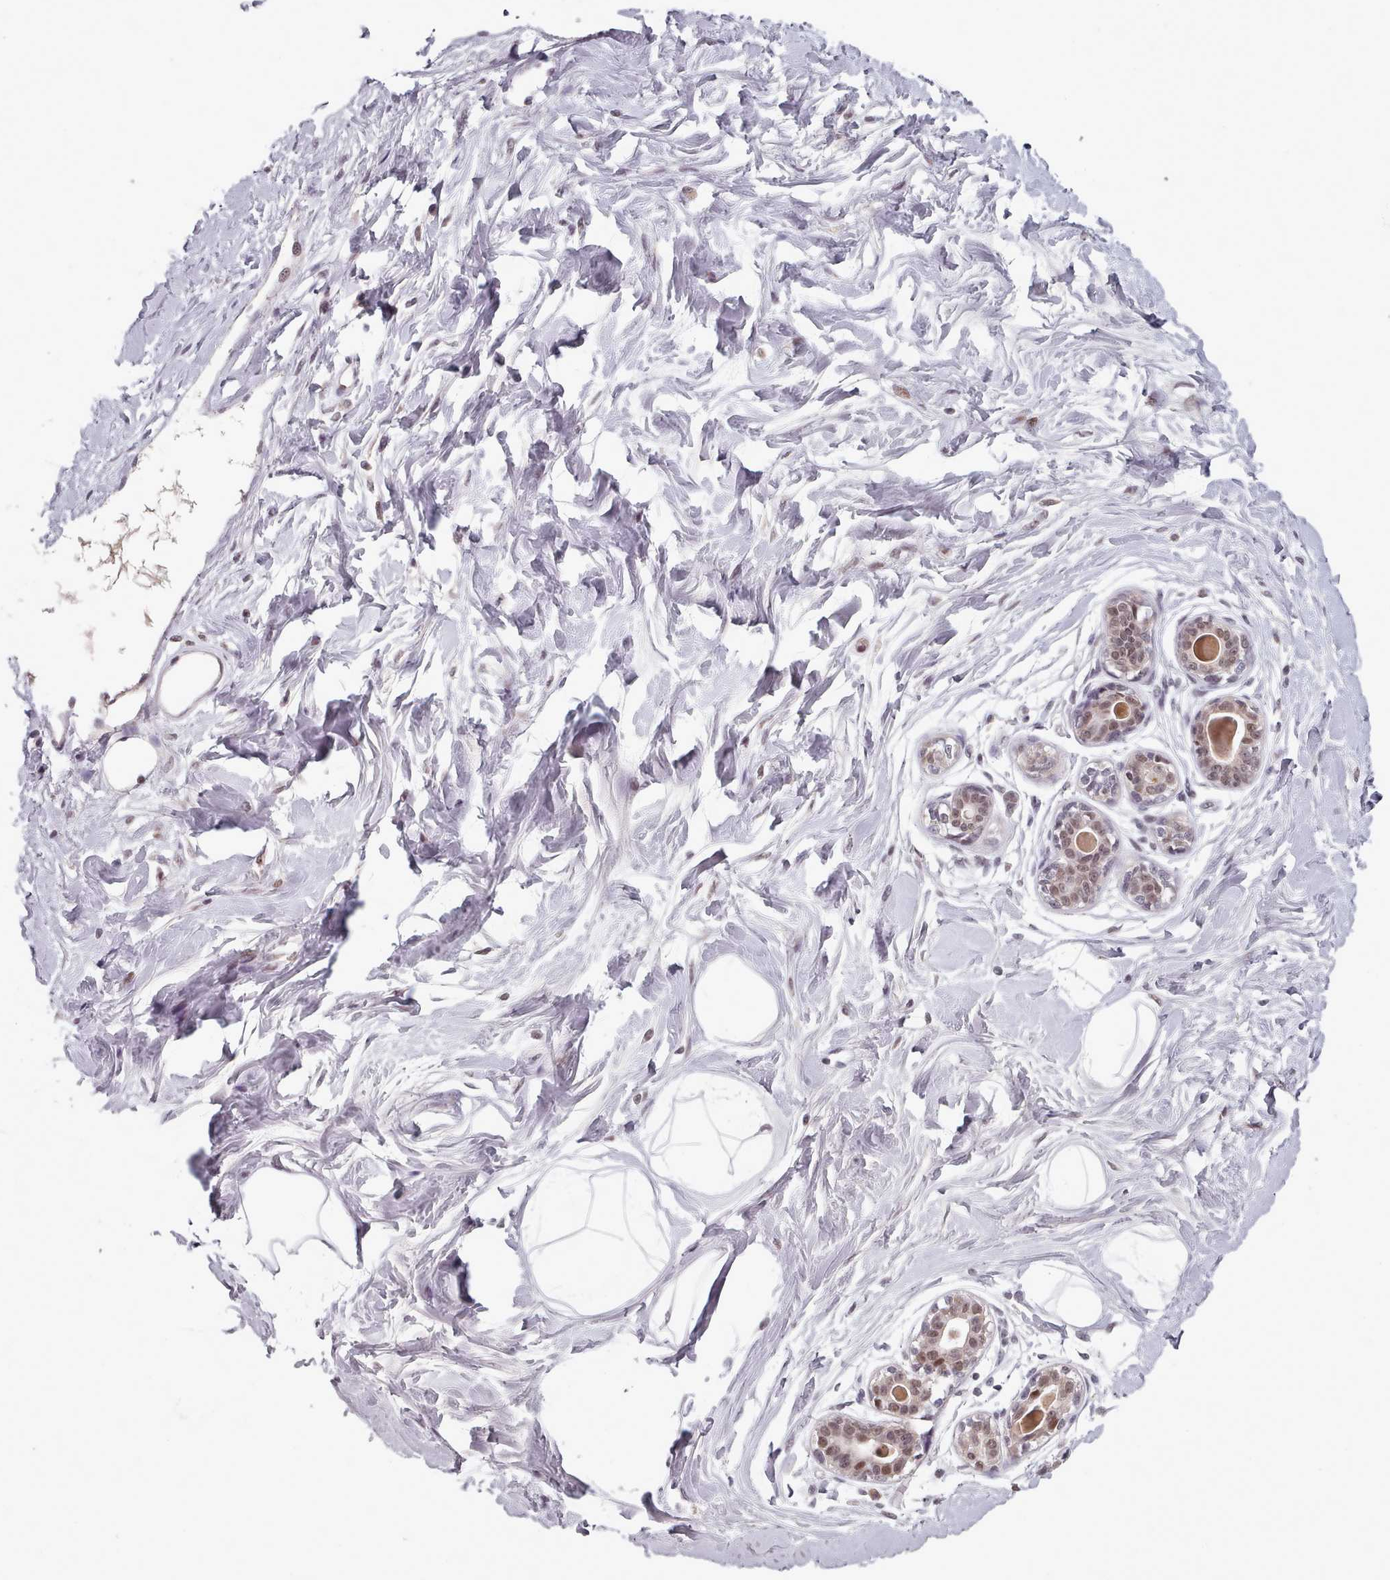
{"staining": {"intensity": "negative", "quantity": "none", "location": "none"}, "tissue": "breast", "cell_type": "Adipocytes", "image_type": "normal", "snomed": [{"axis": "morphology", "description": "Normal tissue, NOS"}, {"axis": "topography", "description": "Breast"}], "caption": "Adipocytes show no significant staining in unremarkable breast. (DAB (3,3'-diaminobenzidine) immunohistochemistry, high magnification).", "gene": "SRSF9", "patient": {"sex": "female", "age": 45}}